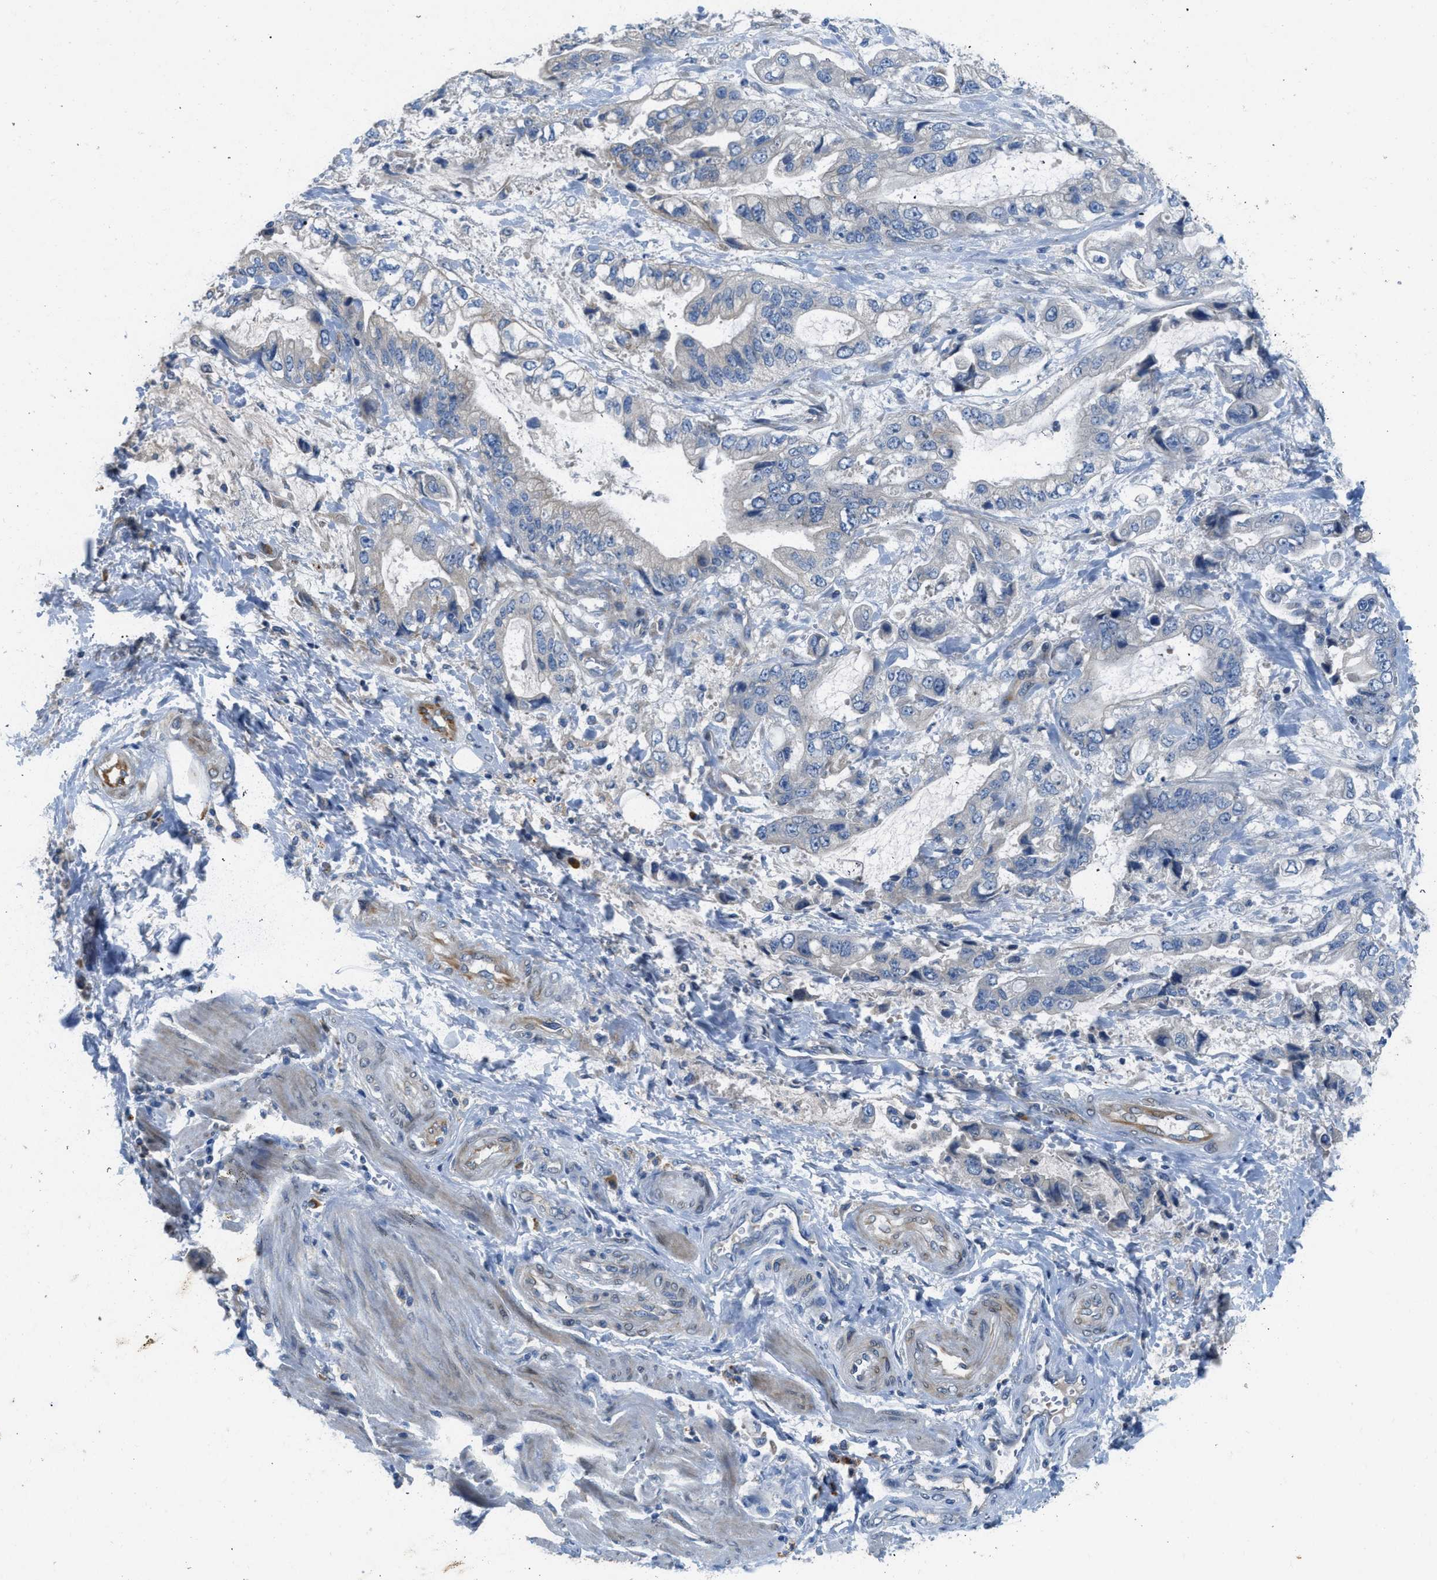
{"staining": {"intensity": "negative", "quantity": "none", "location": "none"}, "tissue": "stomach cancer", "cell_type": "Tumor cells", "image_type": "cancer", "snomed": [{"axis": "morphology", "description": "Normal tissue, NOS"}, {"axis": "morphology", "description": "Adenocarcinoma, NOS"}, {"axis": "topography", "description": "Stomach"}], "caption": "This is an immunohistochemistry image of adenocarcinoma (stomach). There is no expression in tumor cells.", "gene": "TMEM248", "patient": {"sex": "male", "age": 62}}